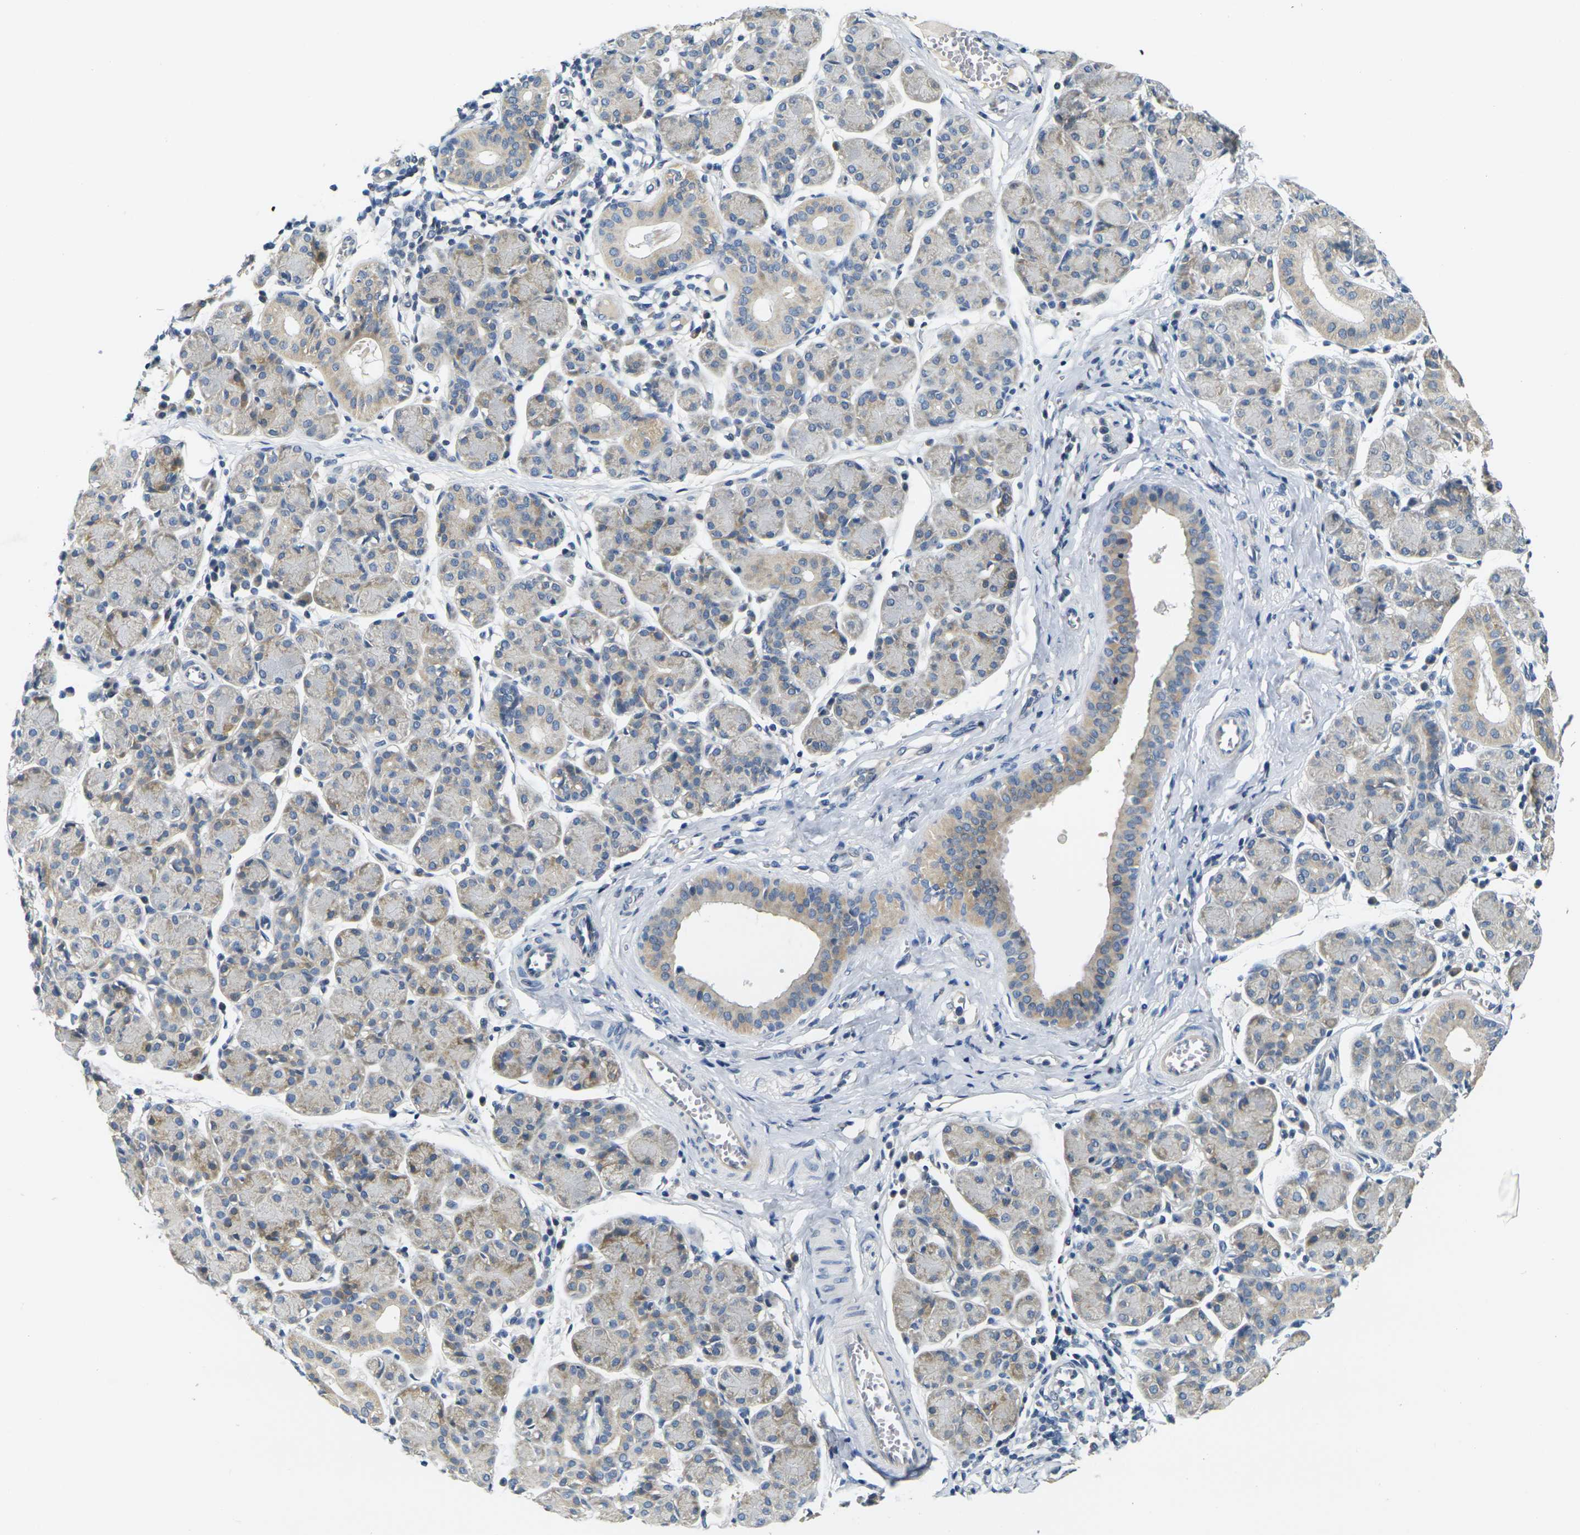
{"staining": {"intensity": "weak", "quantity": "<25%", "location": "cytoplasmic/membranous"}, "tissue": "salivary gland", "cell_type": "Glandular cells", "image_type": "normal", "snomed": [{"axis": "morphology", "description": "Normal tissue, NOS"}, {"axis": "morphology", "description": "Inflammation, NOS"}, {"axis": "topography", "description": "Lymph node"}, {"axis": "topography", "description": "Salivary gland"}], "caption": "The micrograph demonstrates no staining of glandular cells in benign salivary gland. Nuclei are stained in blue.", "gene": "SHISAL2B", "patient": {"sex": "male", "age": 3}}